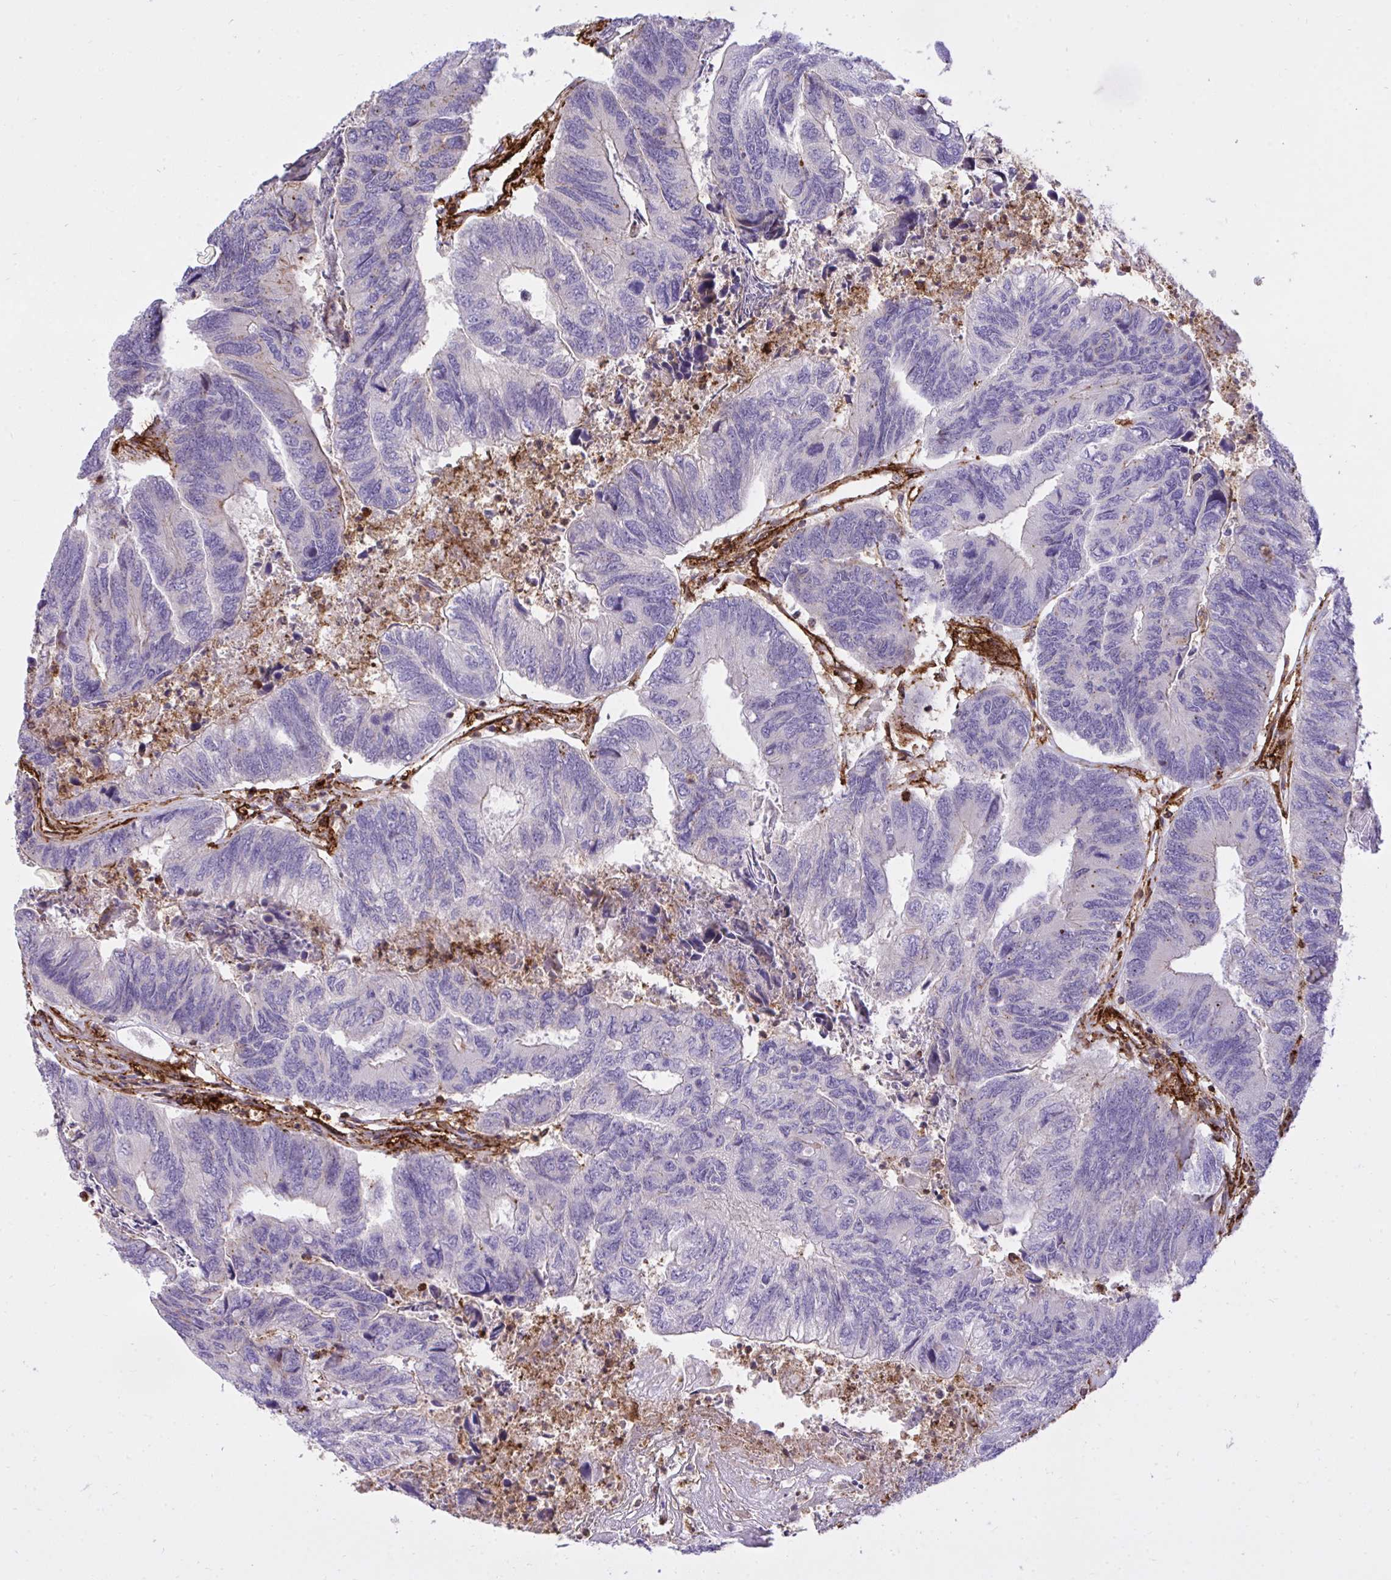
{"staining": {"intensity": "negative", "quantity": "none", "location": "none"}, "tissue": "colorectal cancer", "cell_type": "Tumor cells", "image_type": "cancer", "snomed": [{"axis": "morphology", "description": "Adenocarcinoma, NOS"}, {"axis": "topography", "description": "Colon"}], "caption": "Colorectal cancer (adenocarcinoma) was stained to show a protein in brown. There is no significant positivity in tumor cells.", "gene": "ERI1", "patient": {"sex": "female", "age": 67}}